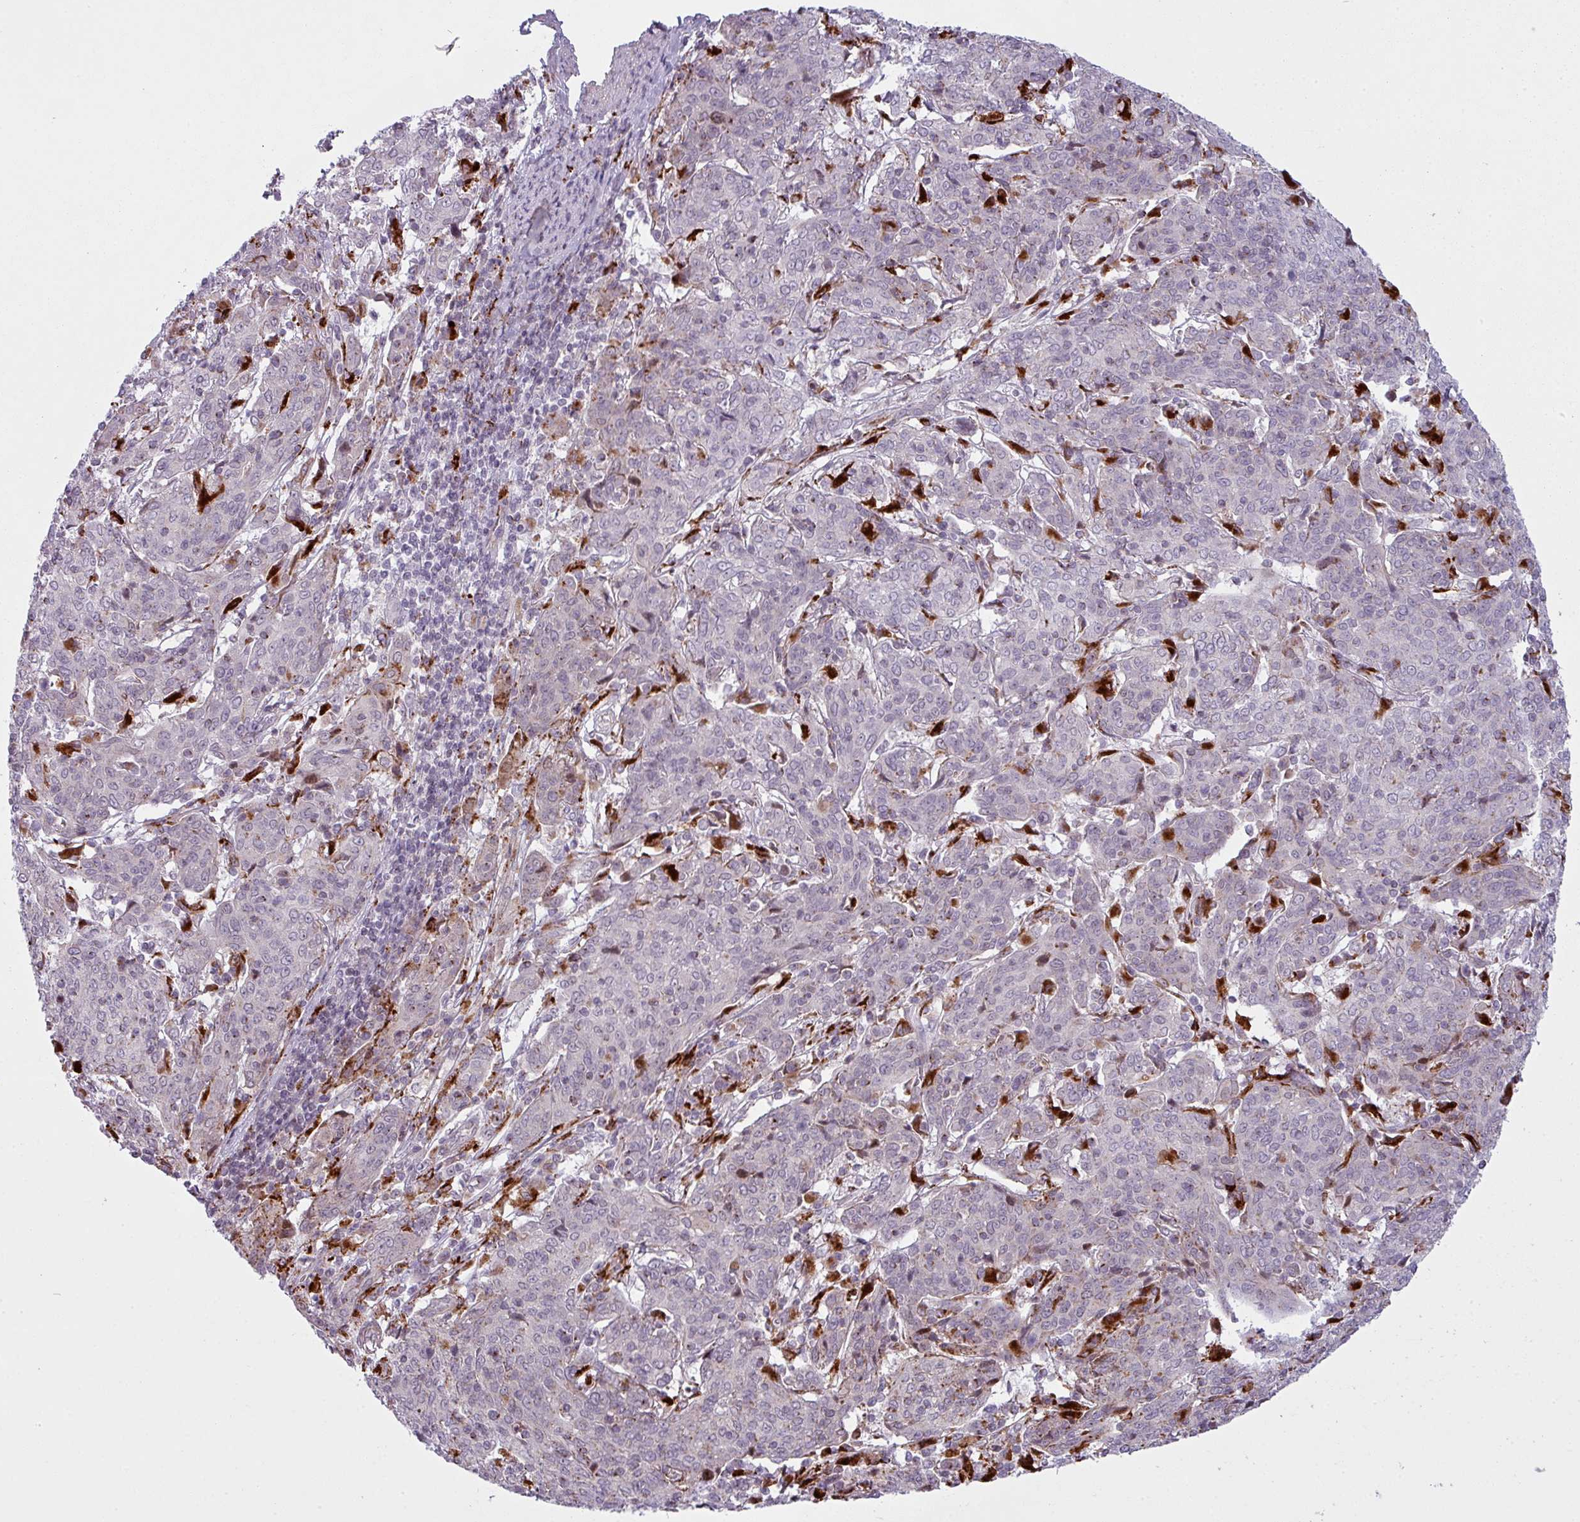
{"staining": {"intensity": "negative", "quantity": "none", "location": "none"}, "tissue": "cervical cancer", "cell_type": "Tumor cells", "image_type": "cancer", "snomed": [{"axis": "morphology", "description": "Squamous cell carcinoma, NOS"}, {"axis": "topography", "description": "Cervix"}], "caption": "Tumor cells are negative for protein expression in human cervical cancer.", "gene": "MAP7D2", "patient": {"sex": "female", "age": 67}}